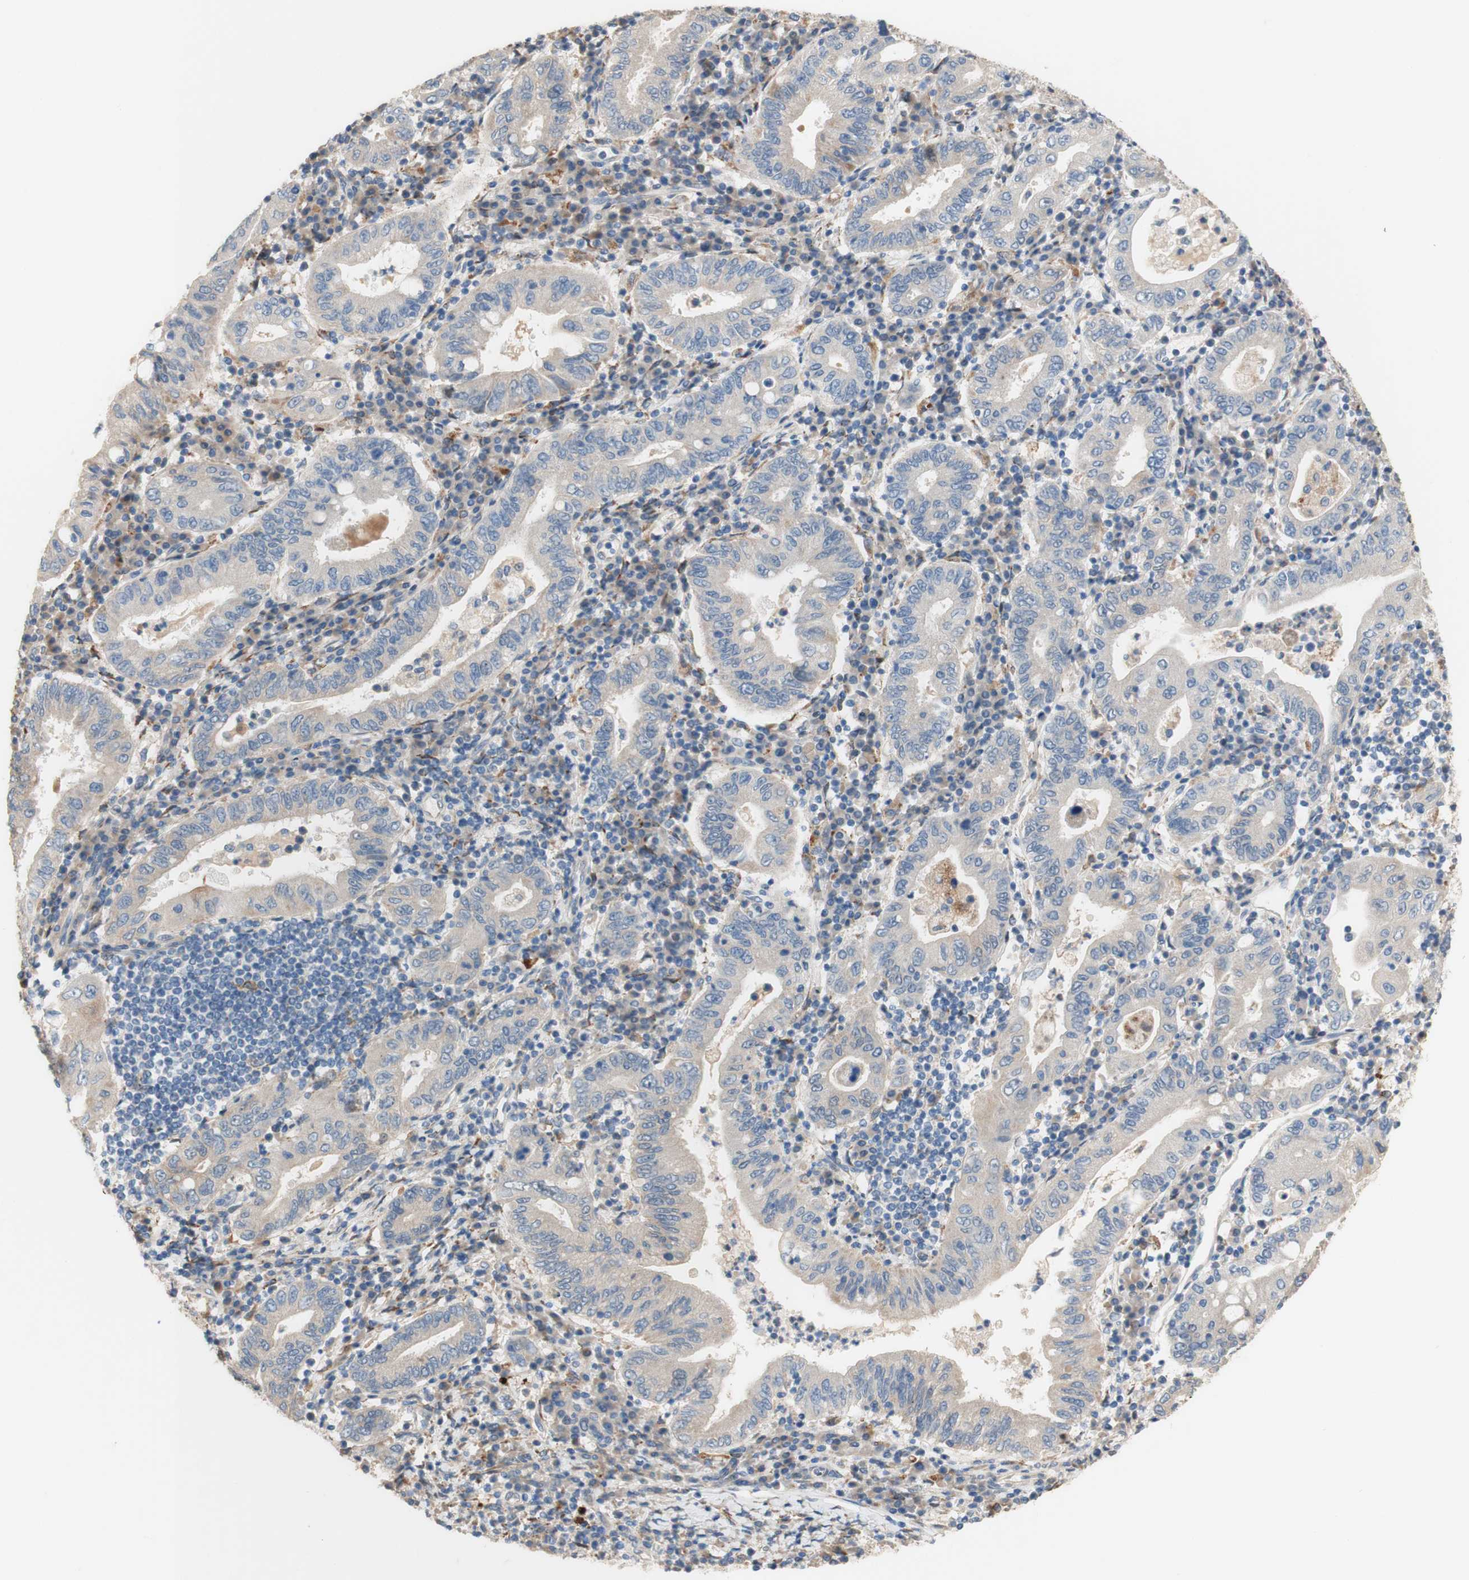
{"staining": {"intensity": "weak", "quantity": ">75%", "location": "cytoplasmic/membranous"}, "tissue": "stomach cancer", "cell_type": "Tumor cells", "image_type": "cancer", "snomed": [{"axis": "morphology", "description": "Normal tissue, NOS"}, {"axis": "morphology", "description": "Adenocarcinoma, NOS"}, {"axis": "topography", "description": "Esophagus"}, {"axis": "topography", "description": "Stomach, upper"}, {"axis": "topography", "description": "Peripheral nerve tissue"}], "caption": "Tumor cells show low levels of weak cytoplasmic/membranous expression in about >75% of cells in human stomach adenocarcinoma. (IHC, brightfield microscopy, high magnification).", "gene": "PTPN21", "patient": {"sex": "male", "age": 62}}